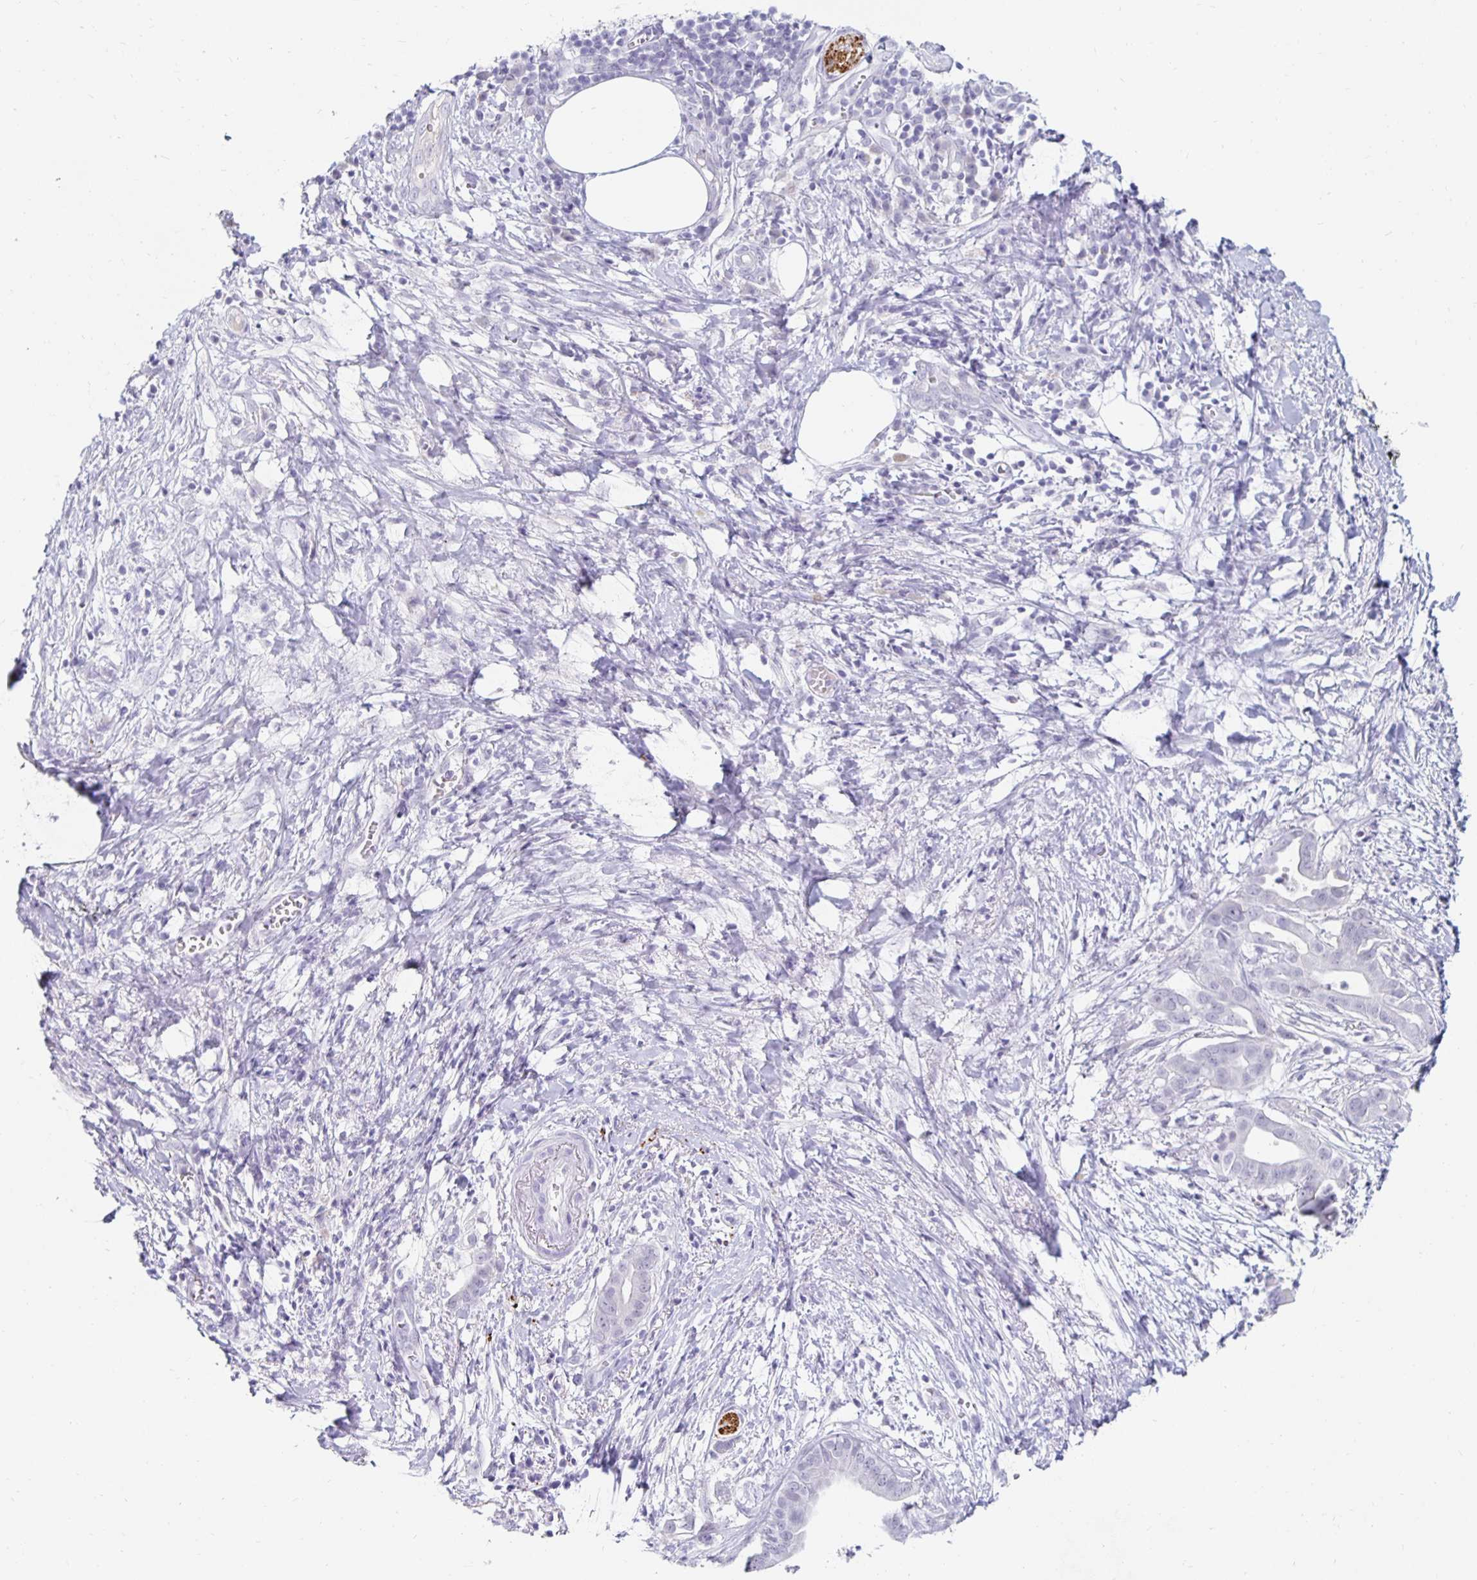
{"staining": {"intensity": "negative", "quantity": "none", "location": "none"}, "tissue": "pancreatic cancer", "cell_type": "Tumor cells", "image_type": "cancer", "snomed": [{"axis": "morphology", "description": "Adenocarcinoma, NOS"}, {"axis": "topography", "description": "Pancreas"}], "caption": "Tumor cells are negative for brown protein staining in pancreatic cancer (adenocarcinoma).", "gene": "KCNQ2", "patient": {"sex": "male", "age": 61}}